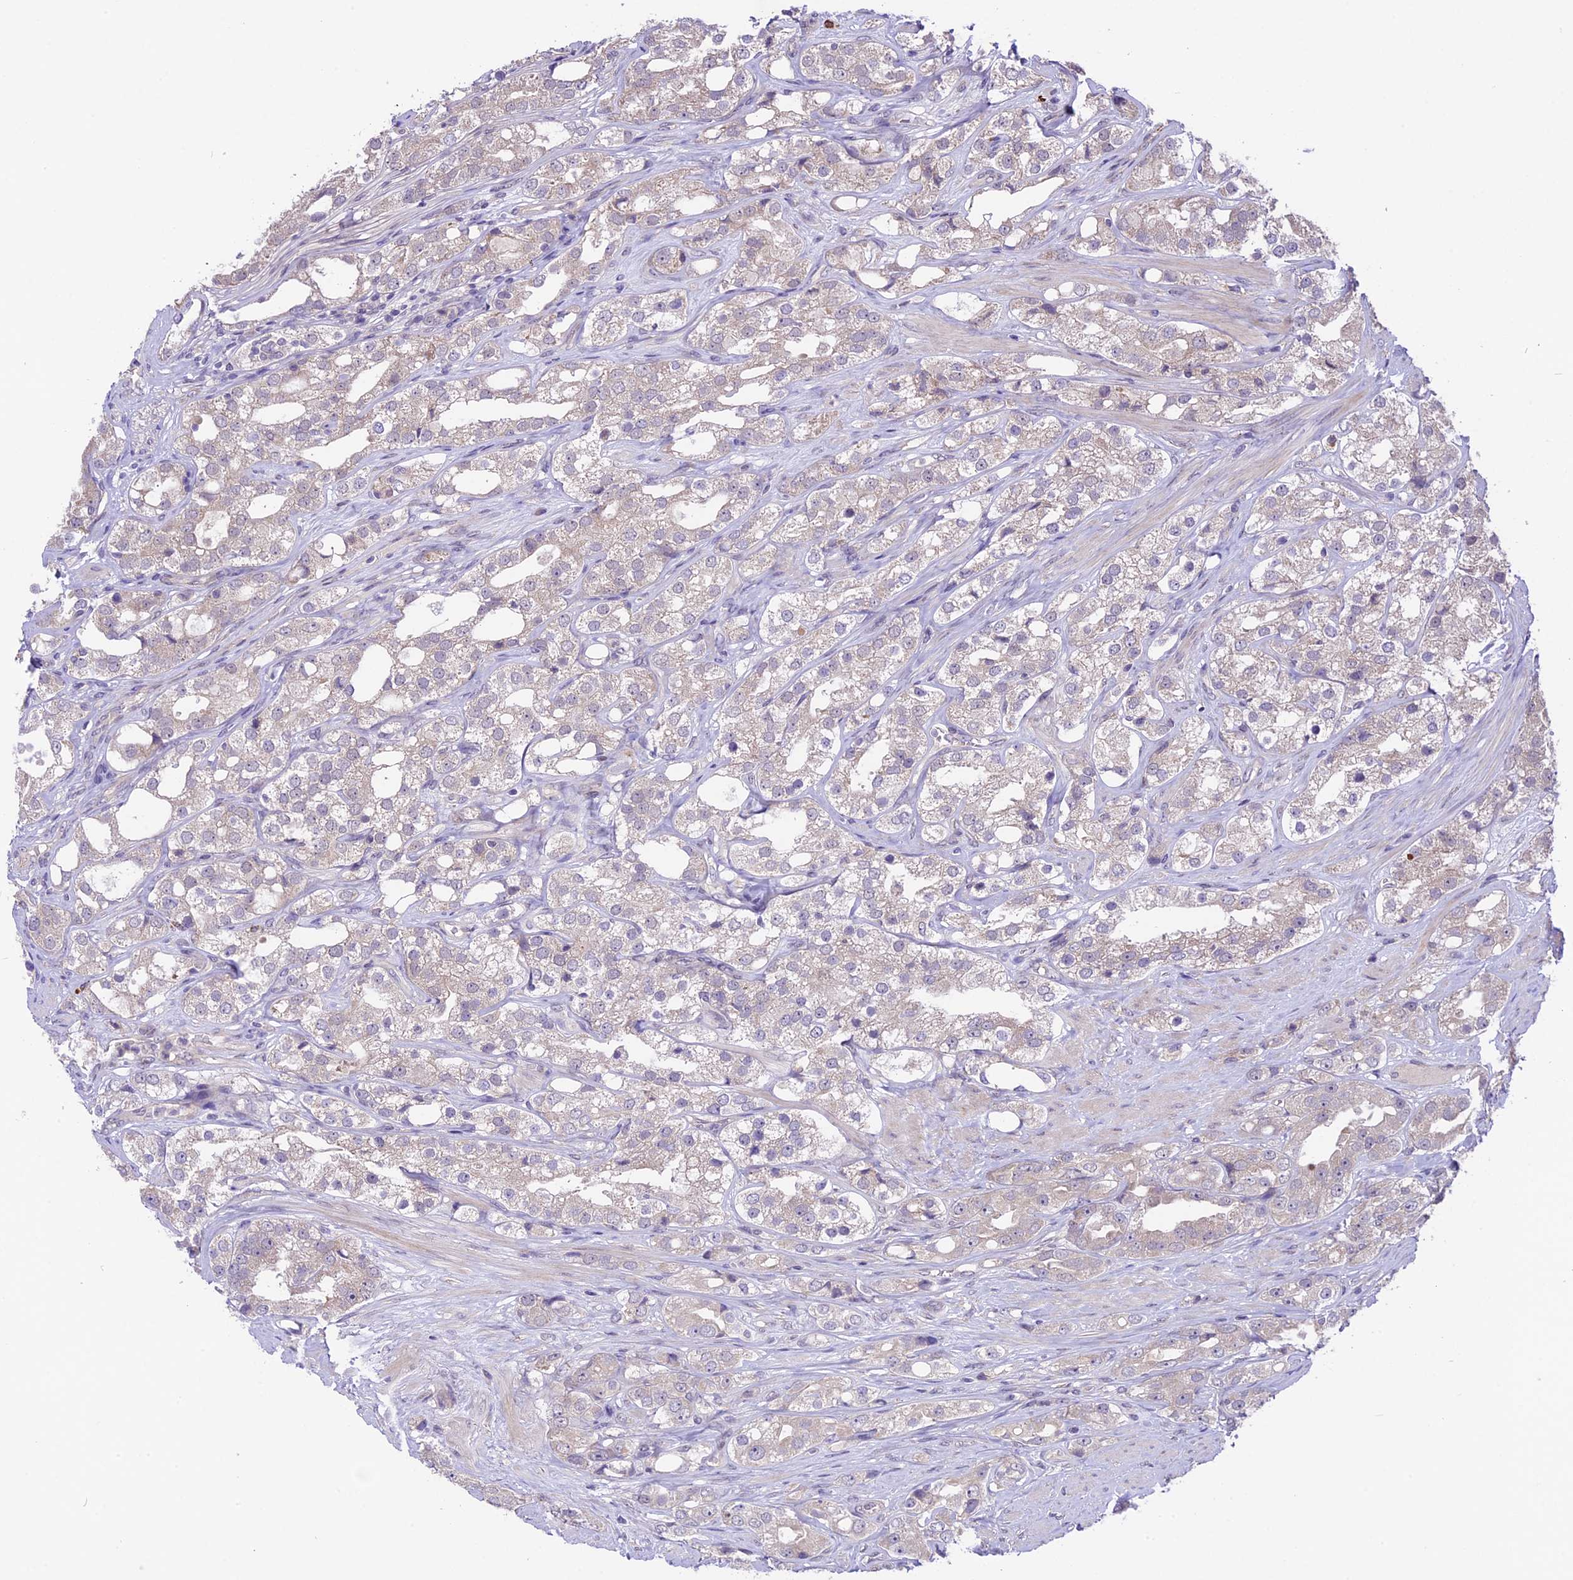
{"staining": {"intensity": "negative", "quantity": "none", "location": "none"}, "tissue": "prostate cancer", "cell_type": "Tumor cells", "image_type": "cancer", "snomed": [{"axis": "morphology", "description": "Adenocarcinoma, NOS"}, {"axis": "topography", "description": "Prostate"}], "caption": "Human prostate adenocarcinoma stained for a protein using immunohistochemistry (IHC) reveals no positivity in tumor cells.", "gene": "SPRED1", "patient": {"sex": "male", "age": 79}}